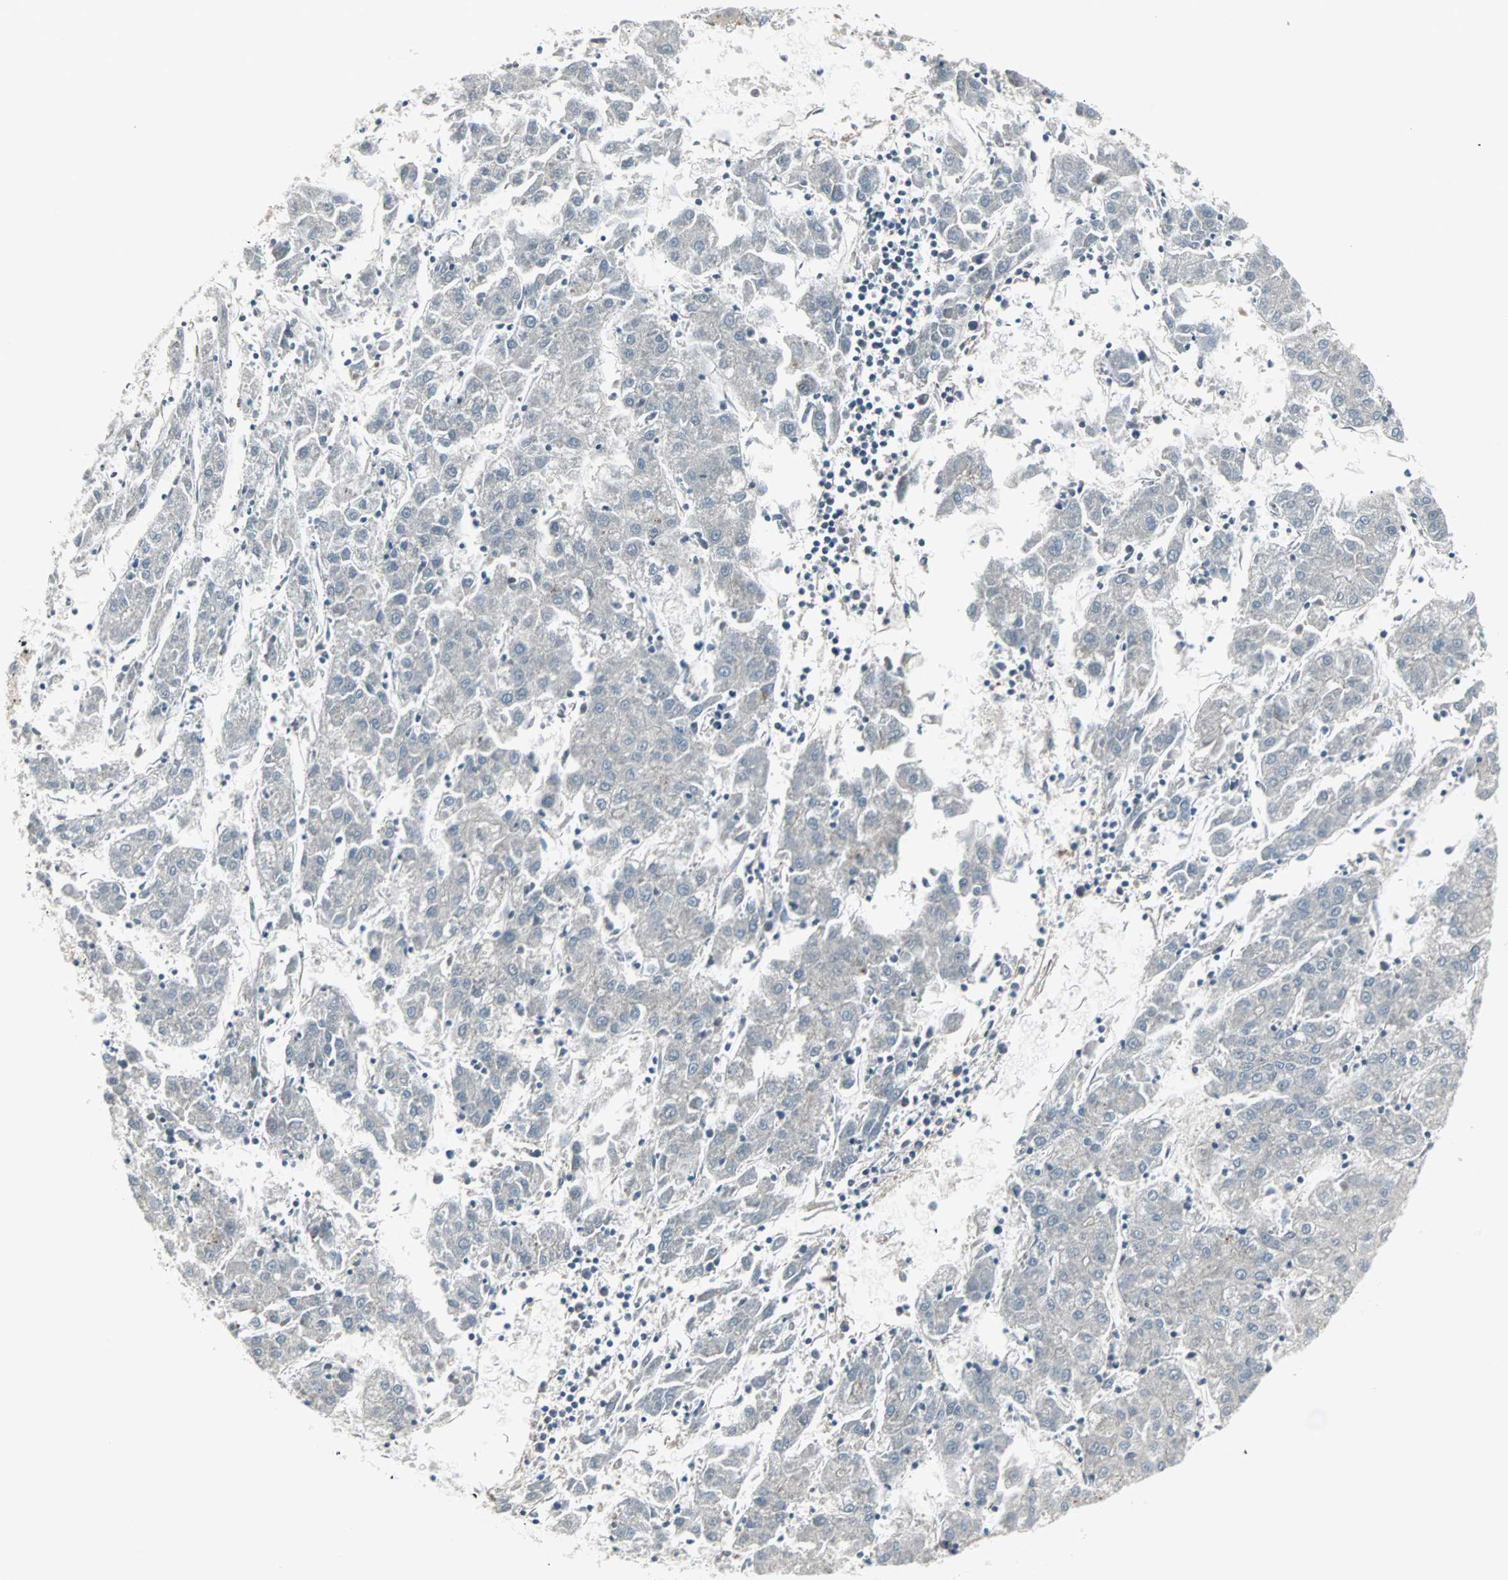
{"staining": {"intensity": "negative", "quantity": "none", "location": "none"}, "tissue": "liver cancer", "cell_type": "Tumor cells", "image_type": "cancer", "snomed": [{"axis": "morphology", "description": "Carcinoma, Hepatocellular, NOS"}, {"axis": "topography", "description": "Liver"}], "caption": "Liver cancer (hepatocellular carcinoma) was stained to show a protein in brown. There is no significant expression in tumor cells.", "gene": "ZSCAN32", "patient": {"sex": "male", "age": 72}}